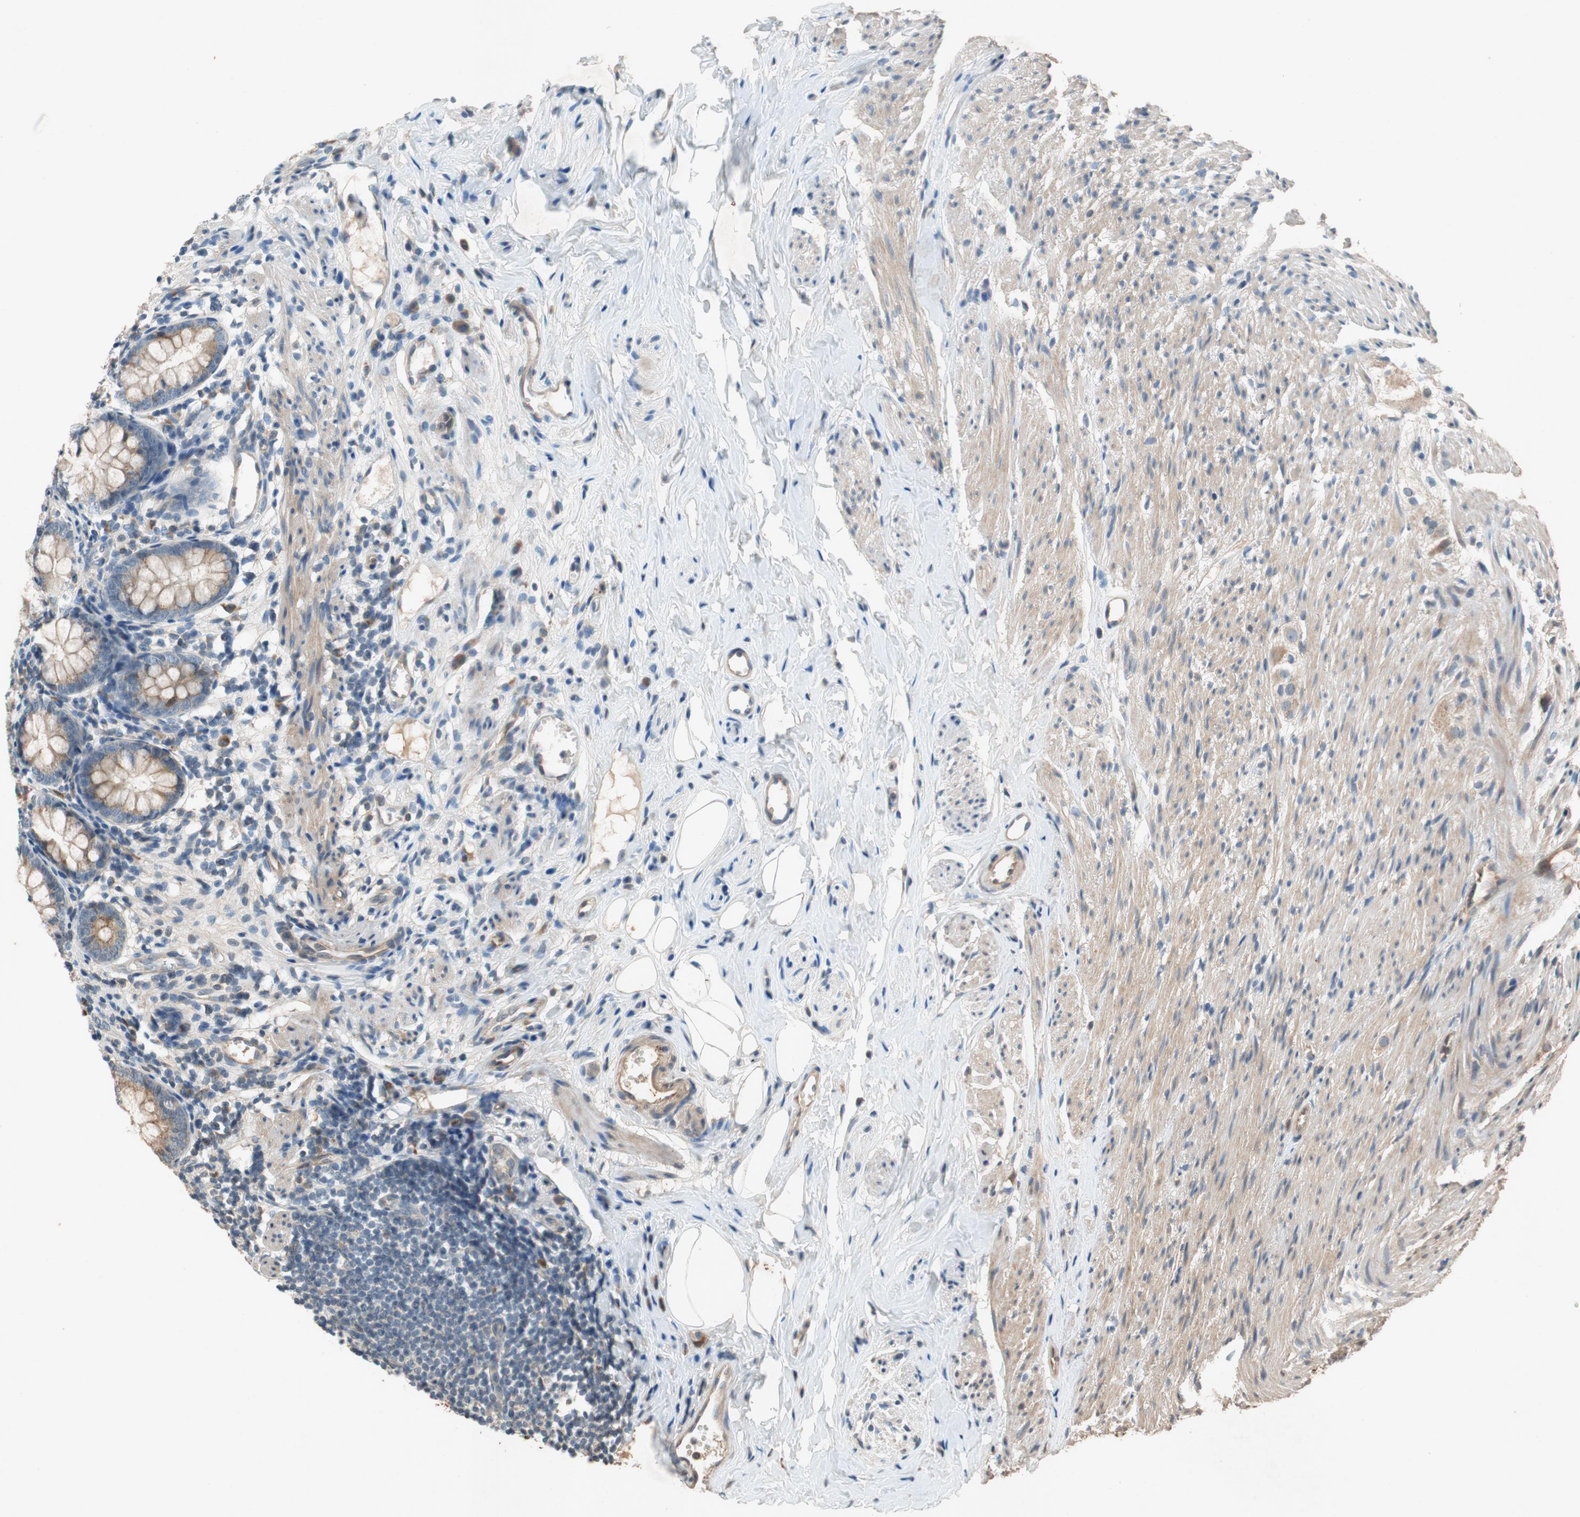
{"staining": {"intensity": "moderate", "quantity": ">75%", "location": "cytoplasmic/membranous"}, "tissue": "appendix", "cell_type": "Glandular cells", "image_type": "normal", "snomed": [{"axis": "morphology", "description": "Normal tissue, NOS"}, {"axis": "topography", "description": "Appendix"}], "caption": "Immunohistochemistry photomicrograph of unremarkable appendix stained for a protein (brown), which reveals medium levels of moderate cytoplasmic/membranous expression in approximately >75% of glandular cells.", "gene": "ATP2C1", "patient": {"sex": "female", "age": 77}}